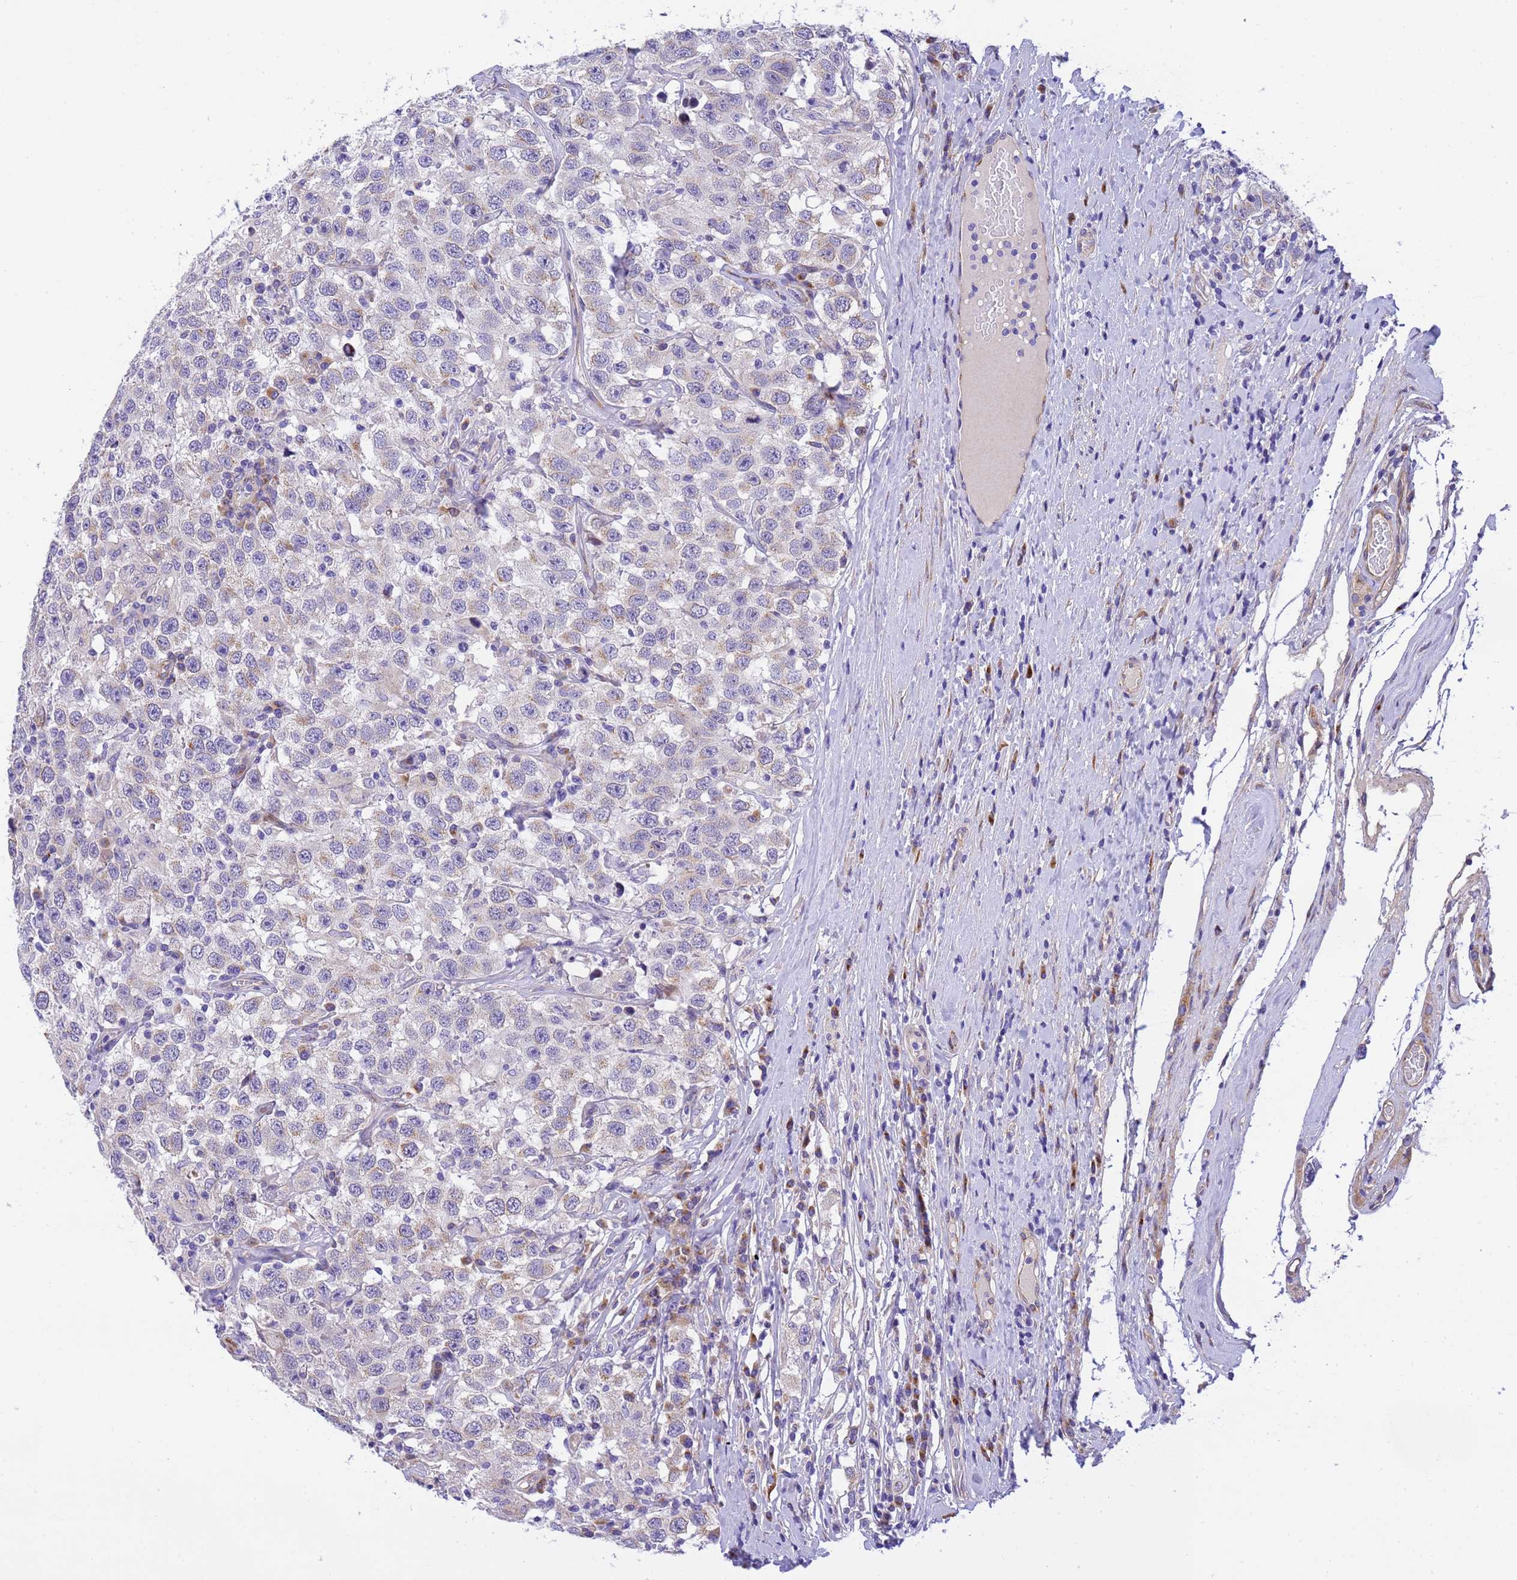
{"staining": {"intensity": "weak", "quantity": "<25%", "location": "cytoplasmic/membranous"}, "tissue": "testis cancer", "cell_type": "Tumor cells", "image_type": "cancer", "snomed": [{"axis": "morphology", "description": "Seminoma, NOS"}, {"axis": "topography", "description": "Testis"}], "caption": "Tumor cells are negative for protein expression in human testis seminoma.", "gene": "RHBDD3", "patient": {"sex": "male", "age": 41}}